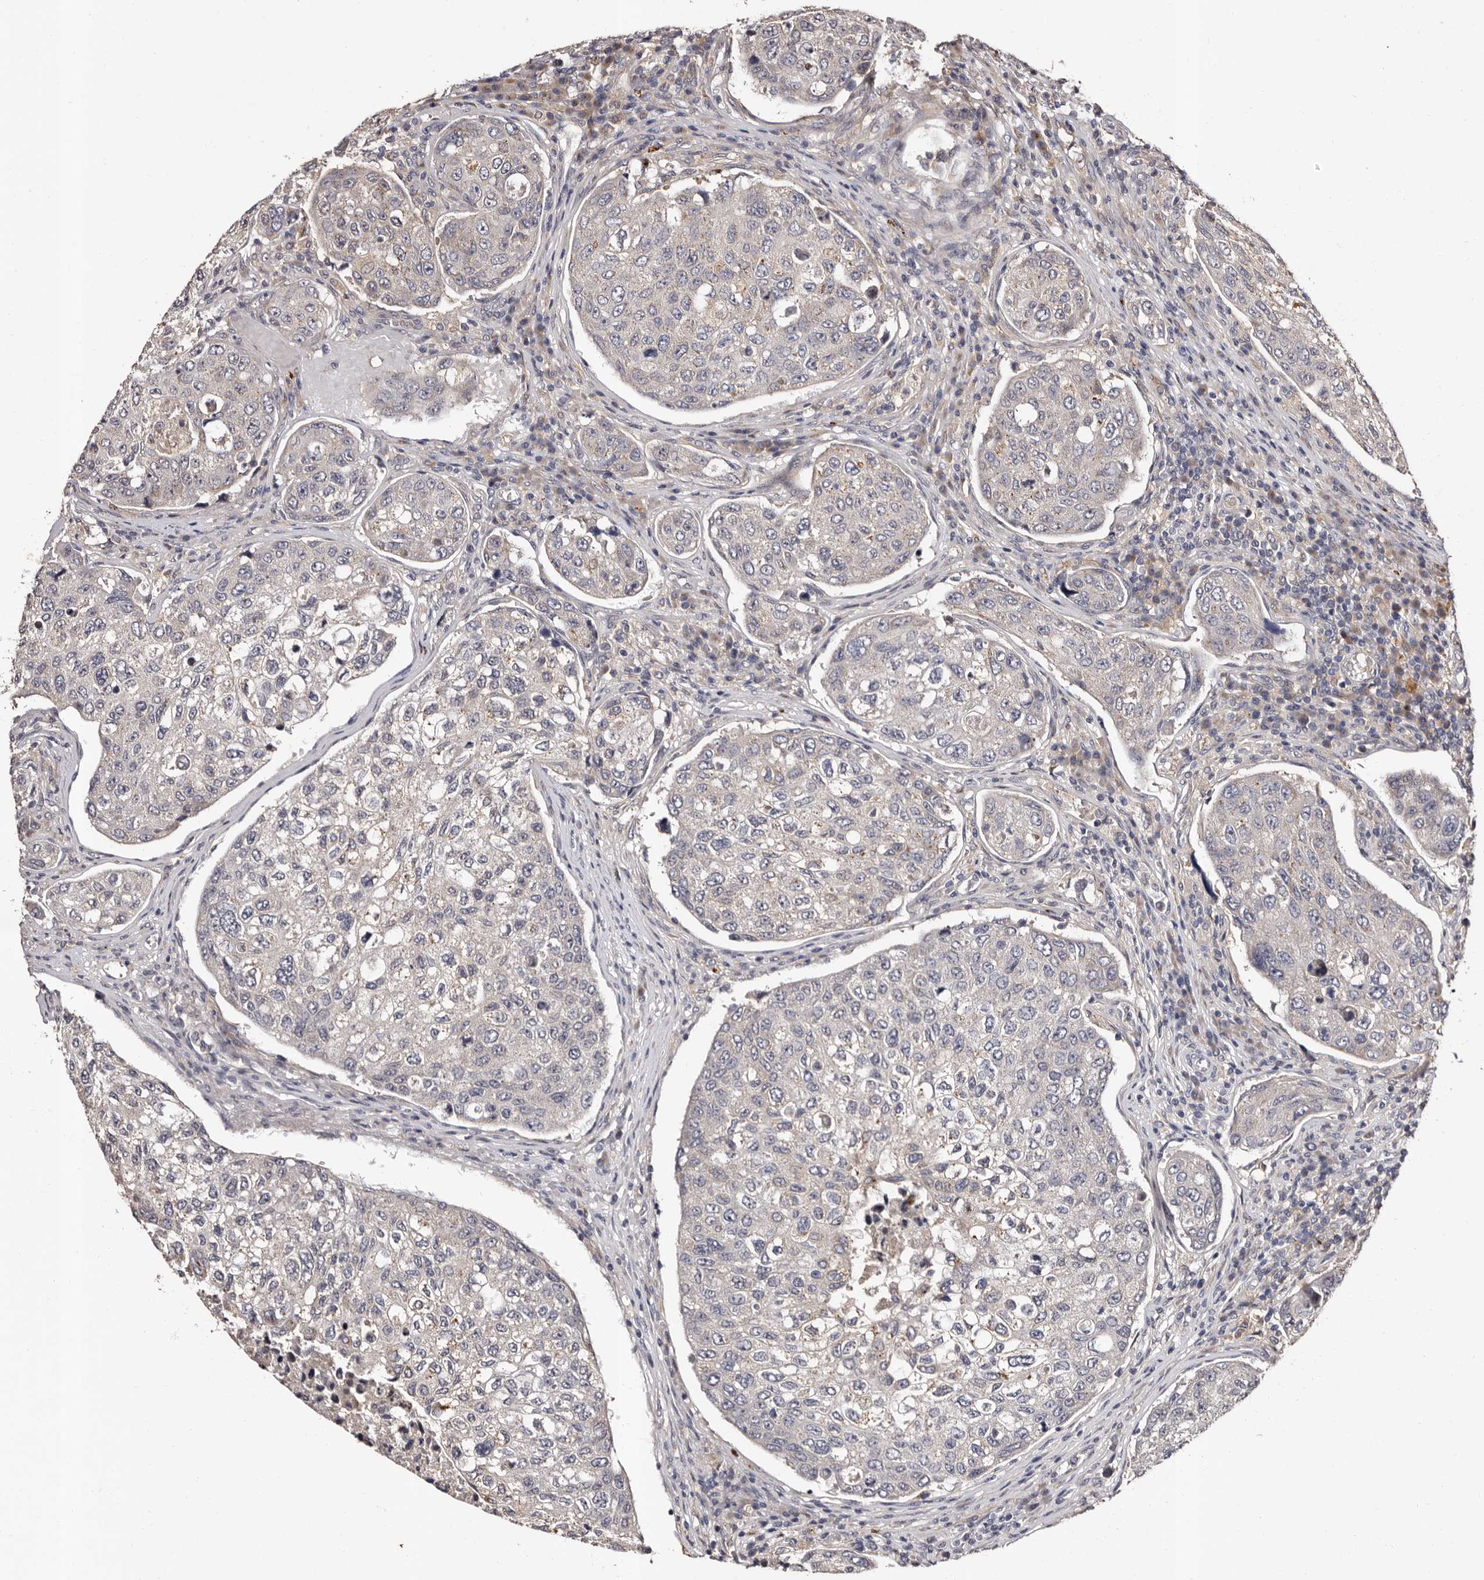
{"staining": {"intensity": "weak", "quantity": "25%-75%", "location": "cytoplasmic/membranous"}, "tissue": "urothelial cancer", "cell_type": "Tumor cells", "image_type": "cancer", "snomed": [{"axis": "morphology", "description": "Urothelial carcinoma, High grade"}, {"axis": "topography", "description": "Lymph node"}, {"axis": "topography", "description": "Urinary bladder"}], "caption": "Human urothelial cancer stained for a protein (brown) exhibits weak cytoplasmic/membranous positive staining in about 25%-75% of tumor cells.", "gene": "FAM91A1", "patient": {"sex": "male", "age": 51}}